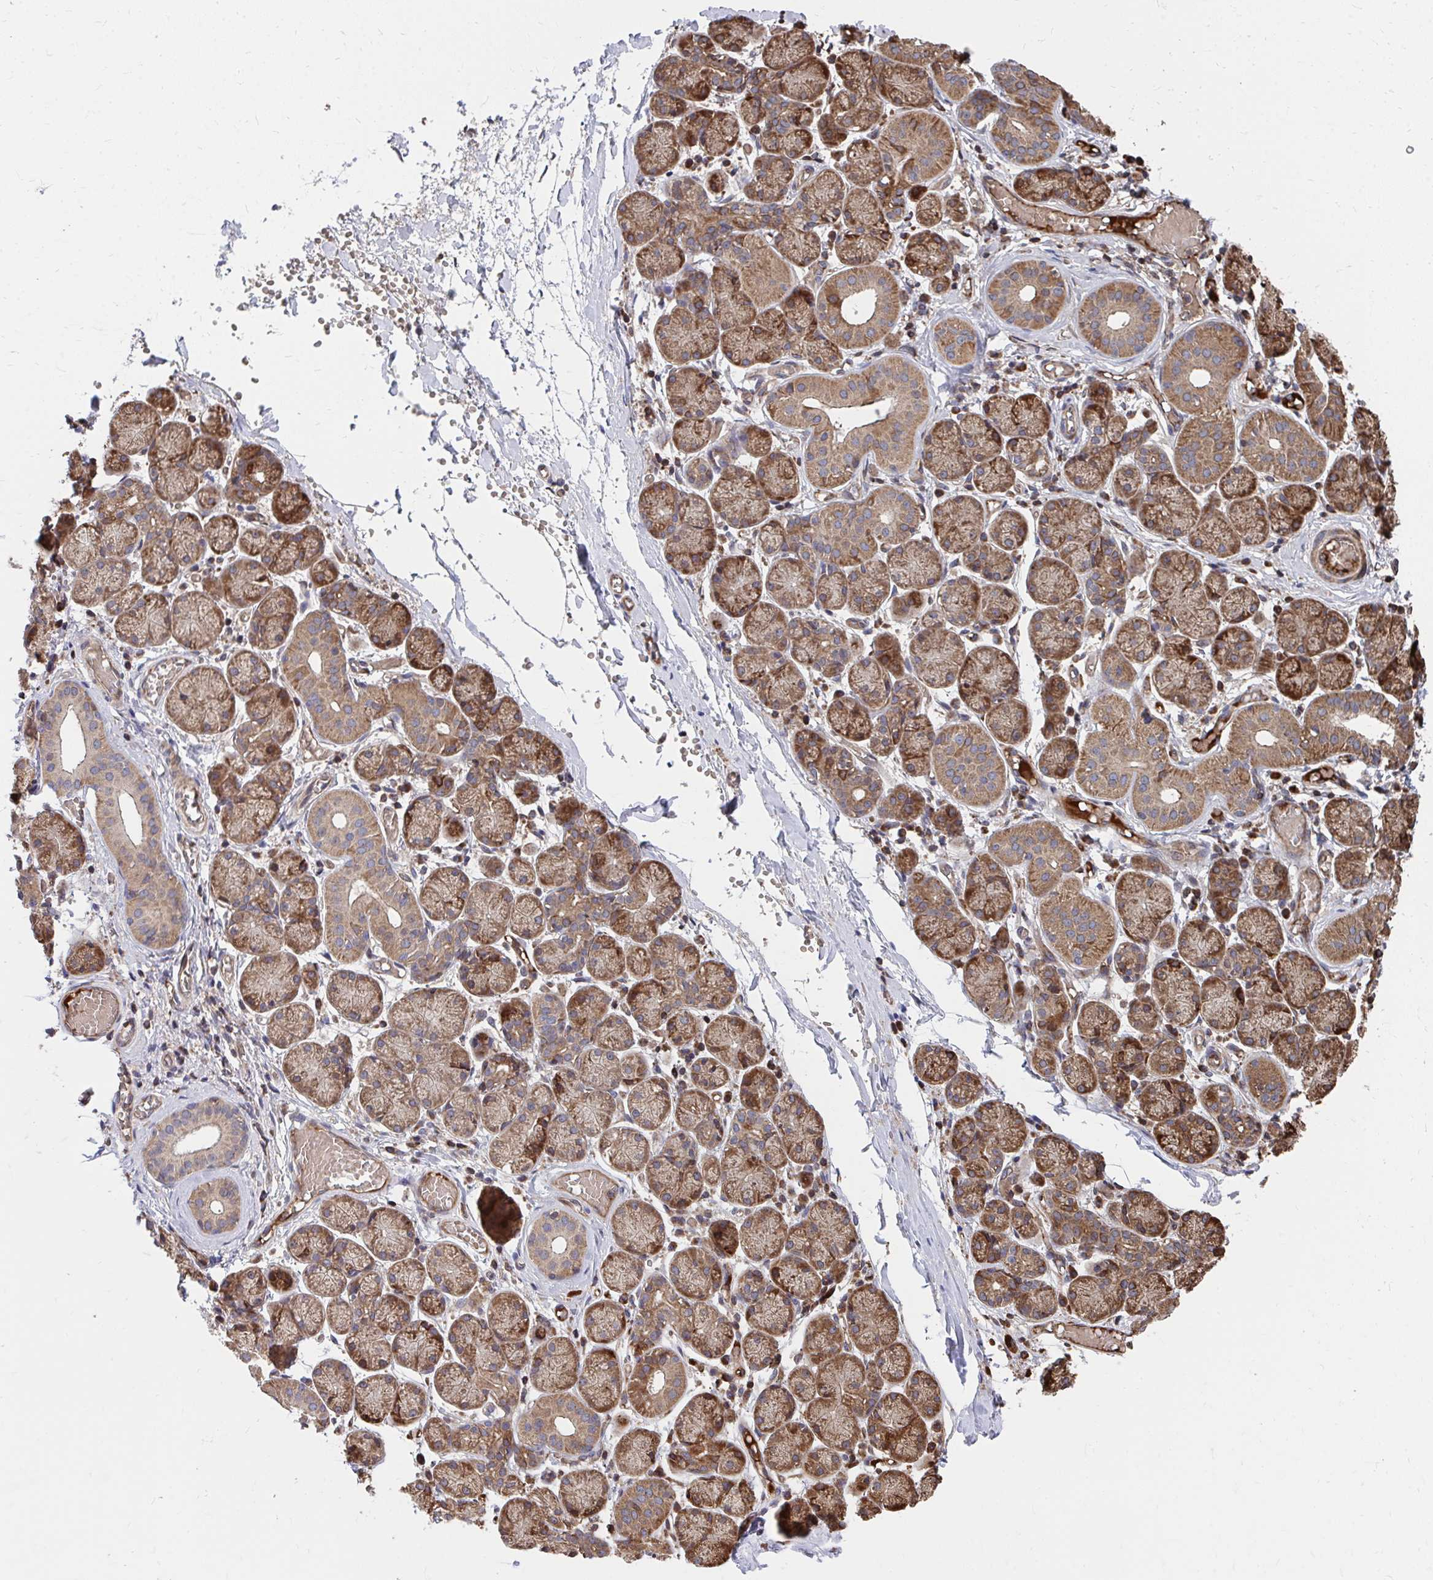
{"staining": {"intensity": "moderate", "quantity": ">75%", "location": "cytoplasmic/membranous"}, "tissue": "salivary gland", "cell_type": "Glandular cells", "image_type": "normal", "snomed": [{"axis": "morphology", "description": "Normal tissue, NOS"}, {"axis": "topography", "description": "Salivary gland"}], "caption": "Immunohistochemistry (DAB) staining of normal salivary gland shows moderate cytoplasmic/membranous protein staining in approximately >75% of glandular cells.", "gene": "FAM89A", "patient": {"sex": "female", "age": 24}}